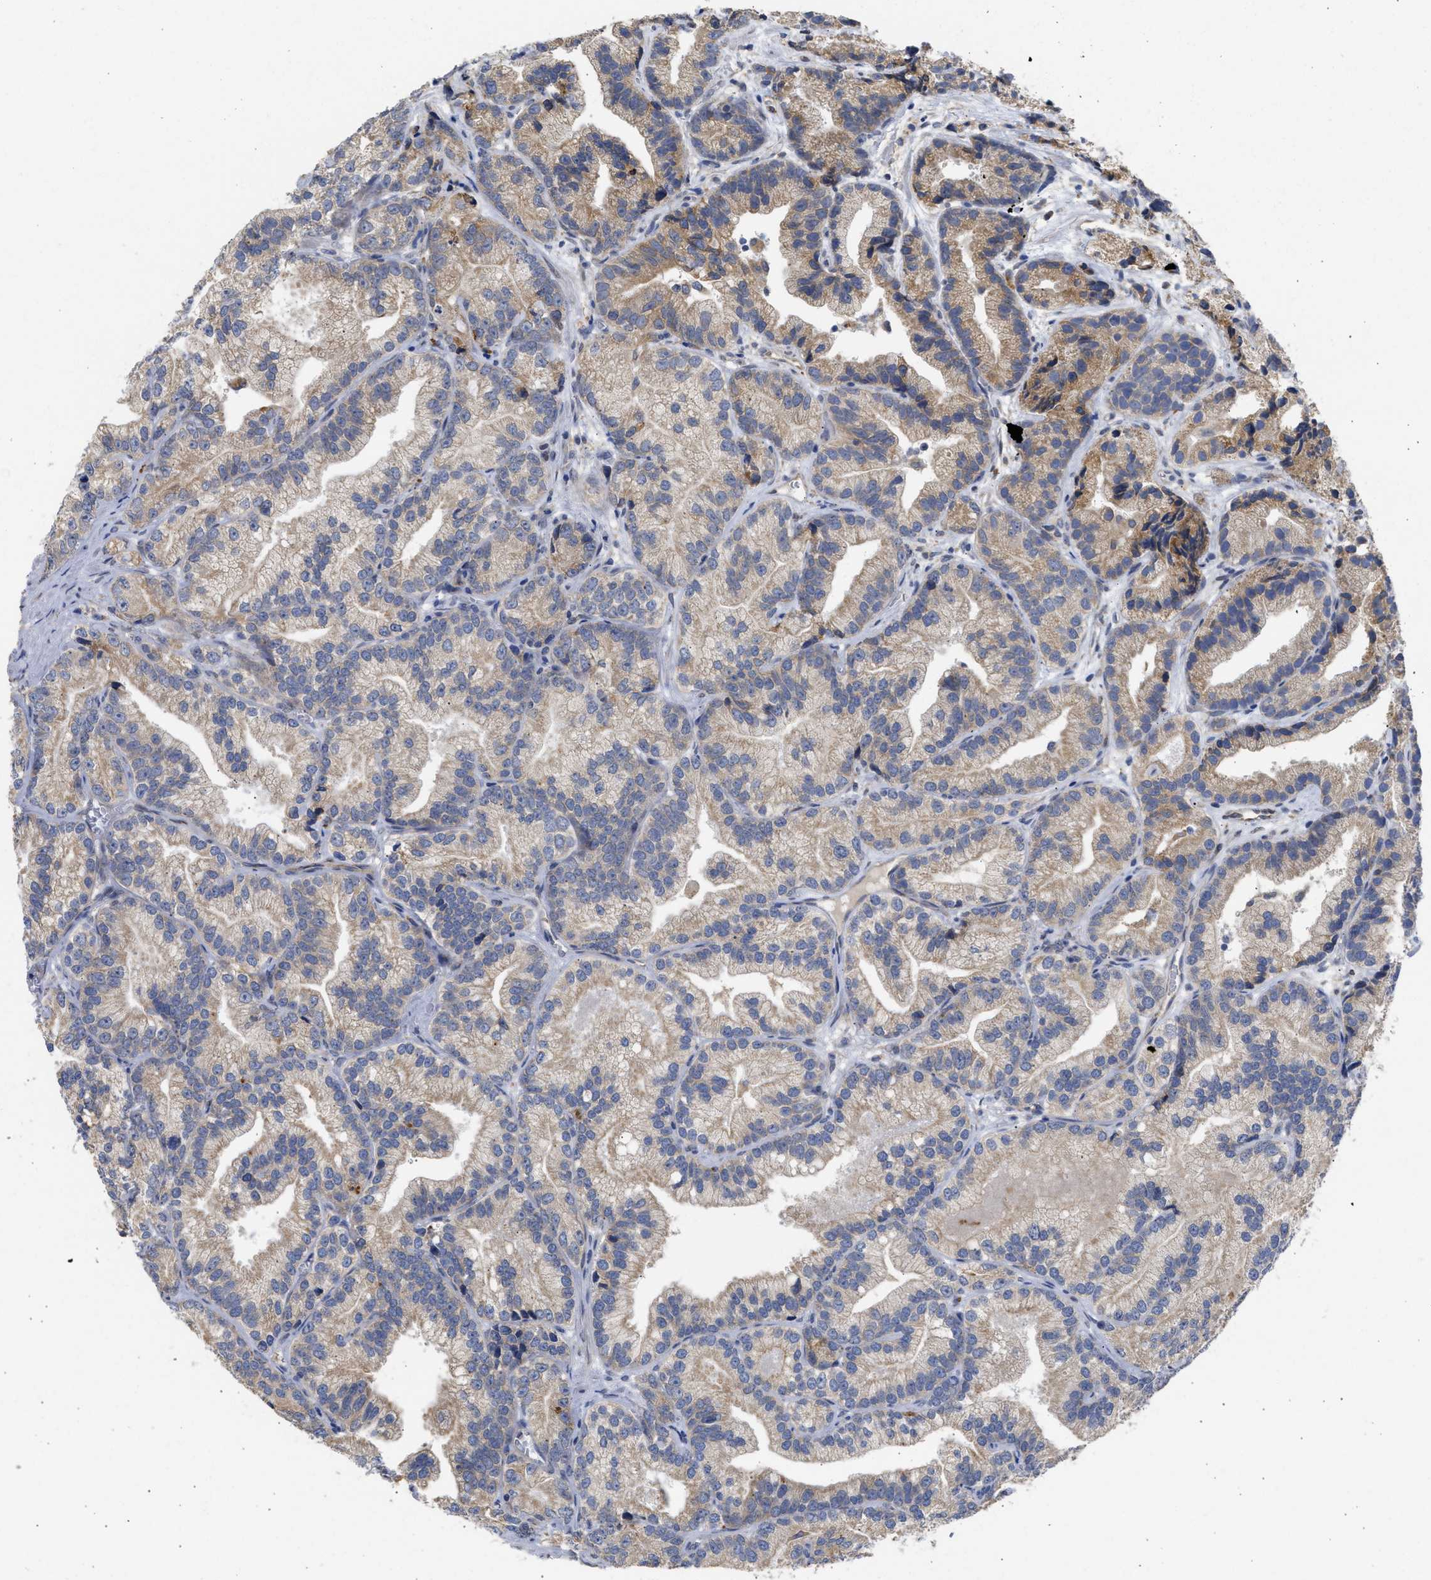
{"staining": {"intensity": "weak", "quantity": ">75%", "location": "cytoplasmic/membranous"}, "tissue": "prostate cancer", "cell_type": "Tumor cells", "image_type": "cancer", "snomed": [{"axis": "morphology", "description": "Adenocarcinoma, Low grade"}, {"axis": "topography", "description": "Prostate"}], "caption": "This is a histology image of immunohistochemistry (IHC) staining of prostate cancer, which shows weak positivity in the cytoplasmic/membranous of tumor cells.", "gene": "TMED1", "patient": {"sex": "male", "age": 89}}